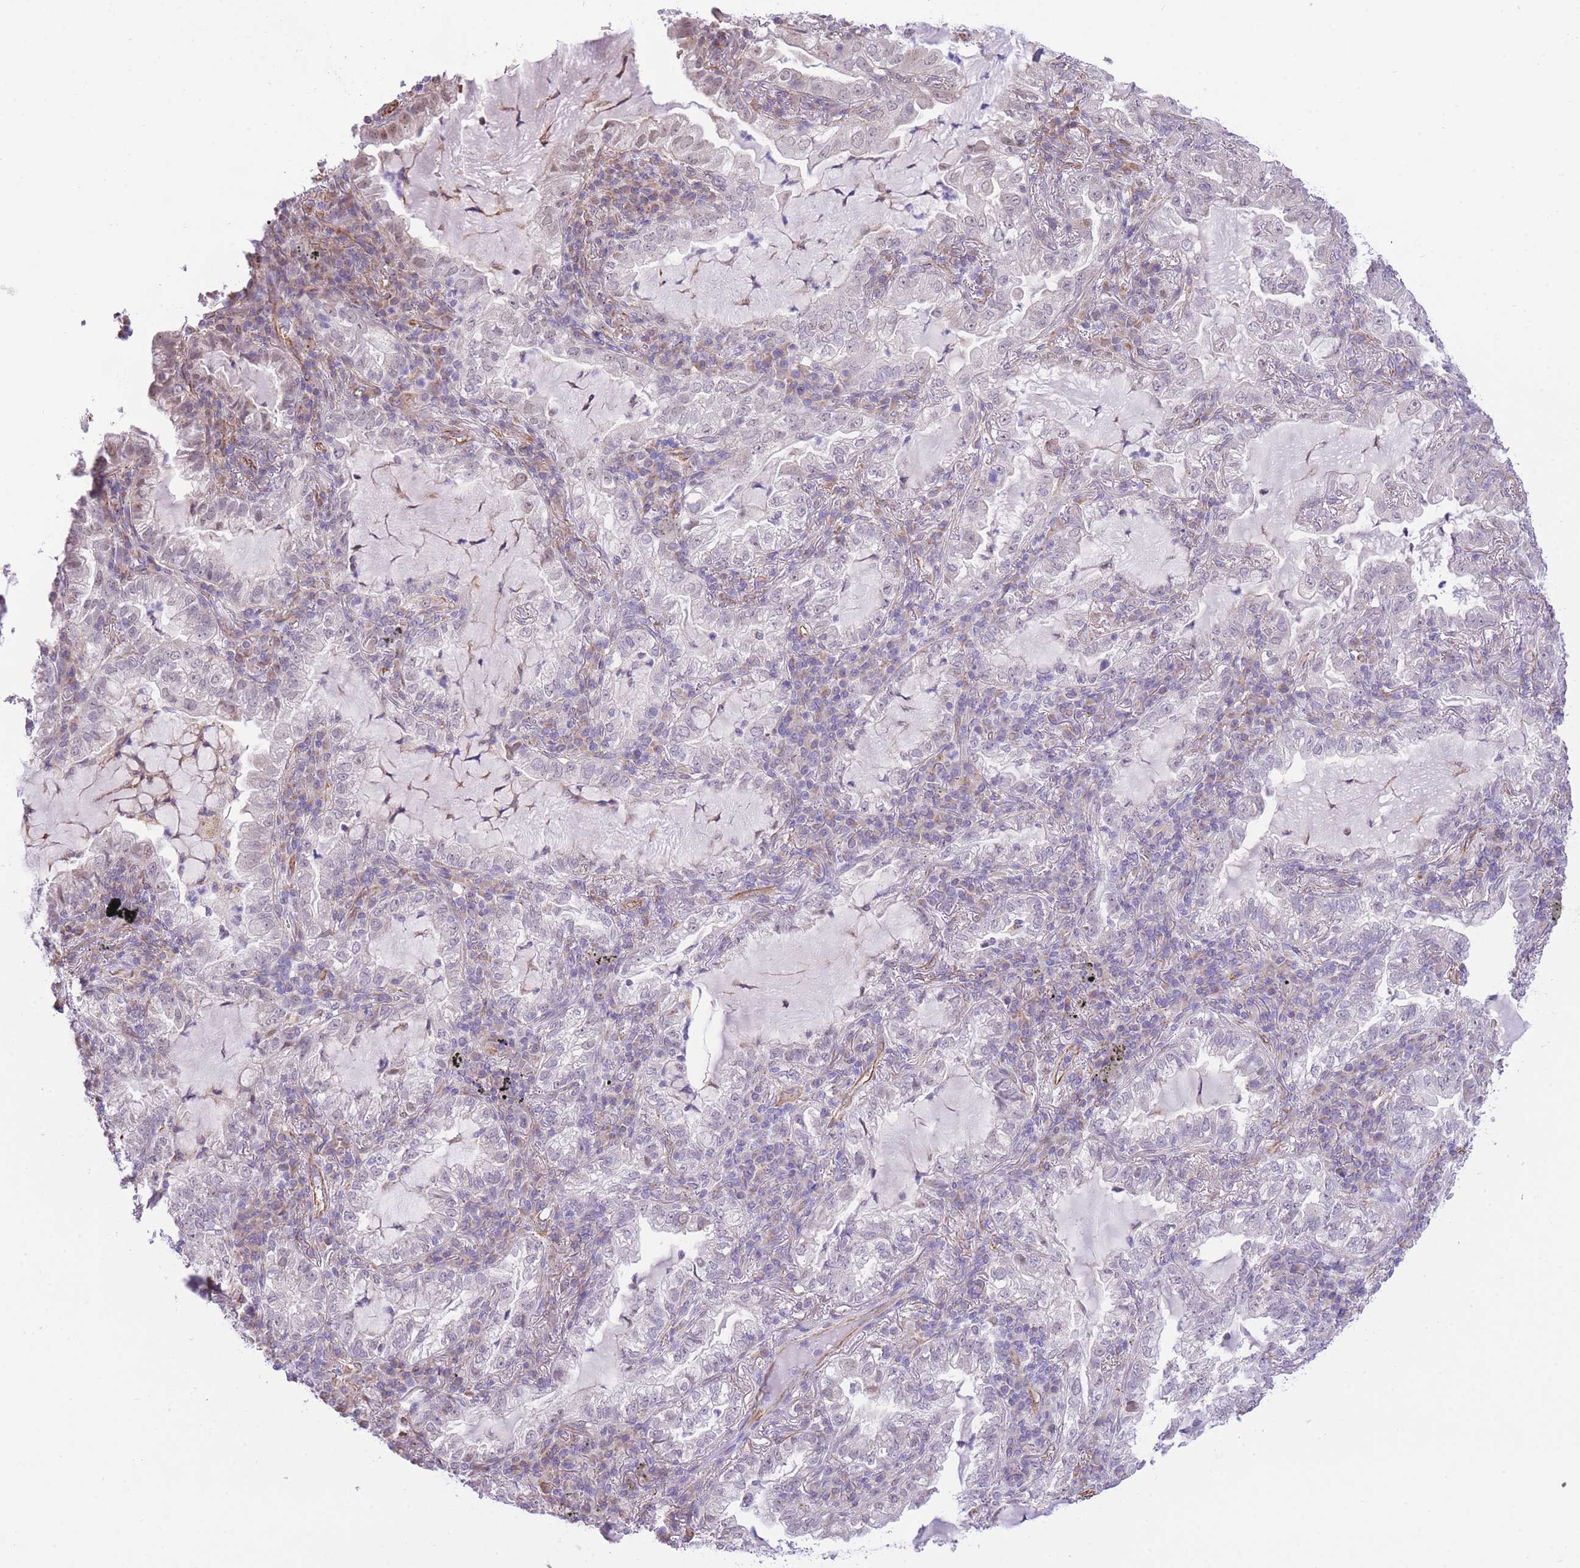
{"staining": {"intensity": "negative", "quantity": "none", "location": "none"}, "tissue": "lung cancer", "cell_type": "Tumor cells", "image_type": "cancer", "snomed": [{"axis": "morphology", "description": "Adenocarcinoma, NOS"}, {"axis": "topography", "description": "Lung"}], "caption": "There is no significant positivity in tumor cells of lung cancer (adenocarcinoma).", "gene": "PSG8", "patient": {"sex": "female", "age": 73}}